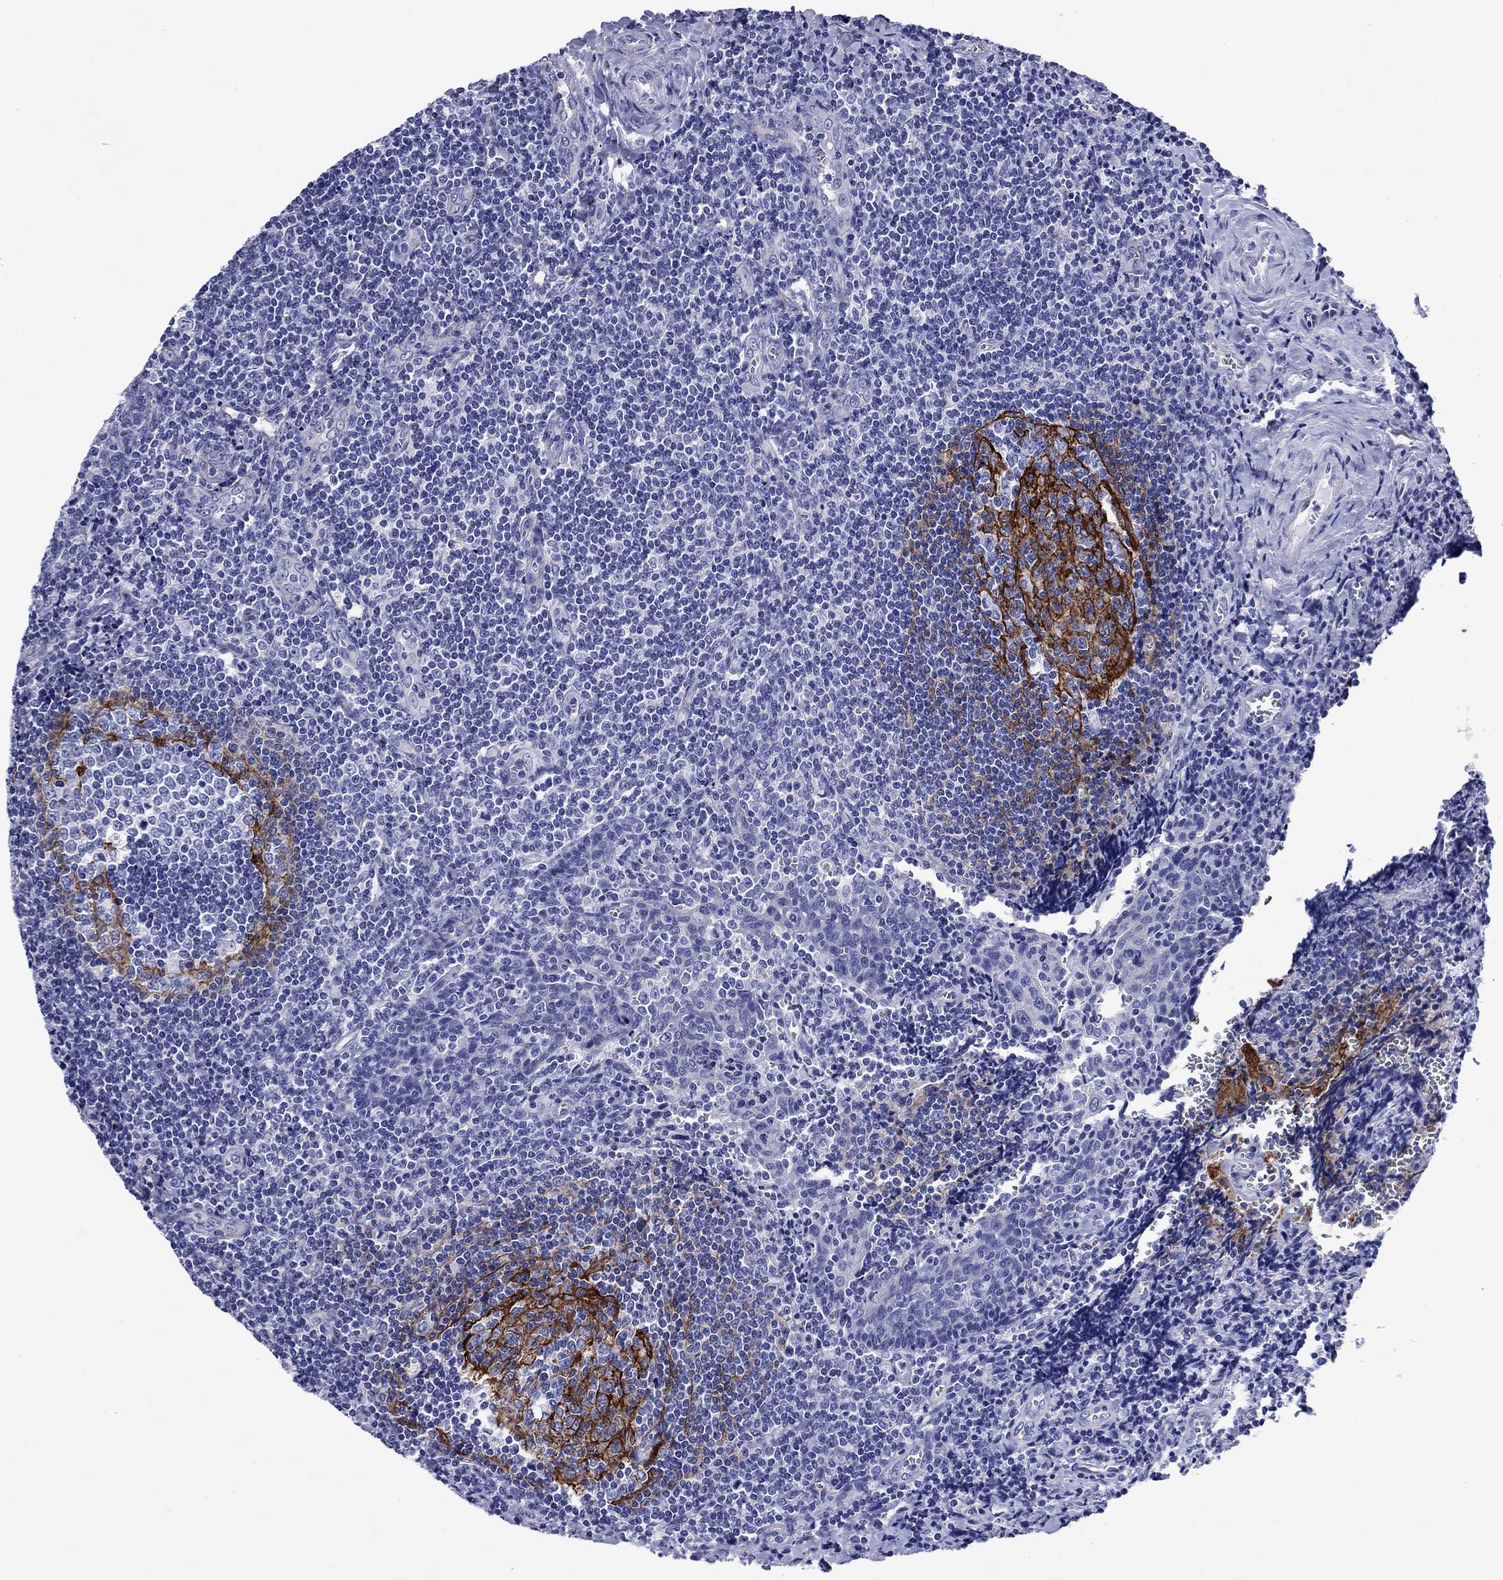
{"staining": {"intensity": "strong", "quantity": "<25%", "location": "cytoplasmic/membranous"}, "tissue": "tonsil", "cell_type": "Germinal center cells", "image_type": "normal", "snomed": [{"axis": "morphology", "description": "Normal tissue, NOS"}, {"axis": "morphology", "description": "Inflammation, NOS"}, {"axis": "topography", "description": "Tonsil"}], "caption": "A high-resolution micrograph shows immunohistochemistry staining of normal tonsil, which demonstrates strong cytoplasmic/membranous positivity in approximately <25% of germinal center cells.", "gene": "SLC1A2", "patient": {"sex": "female", "age": 31}}